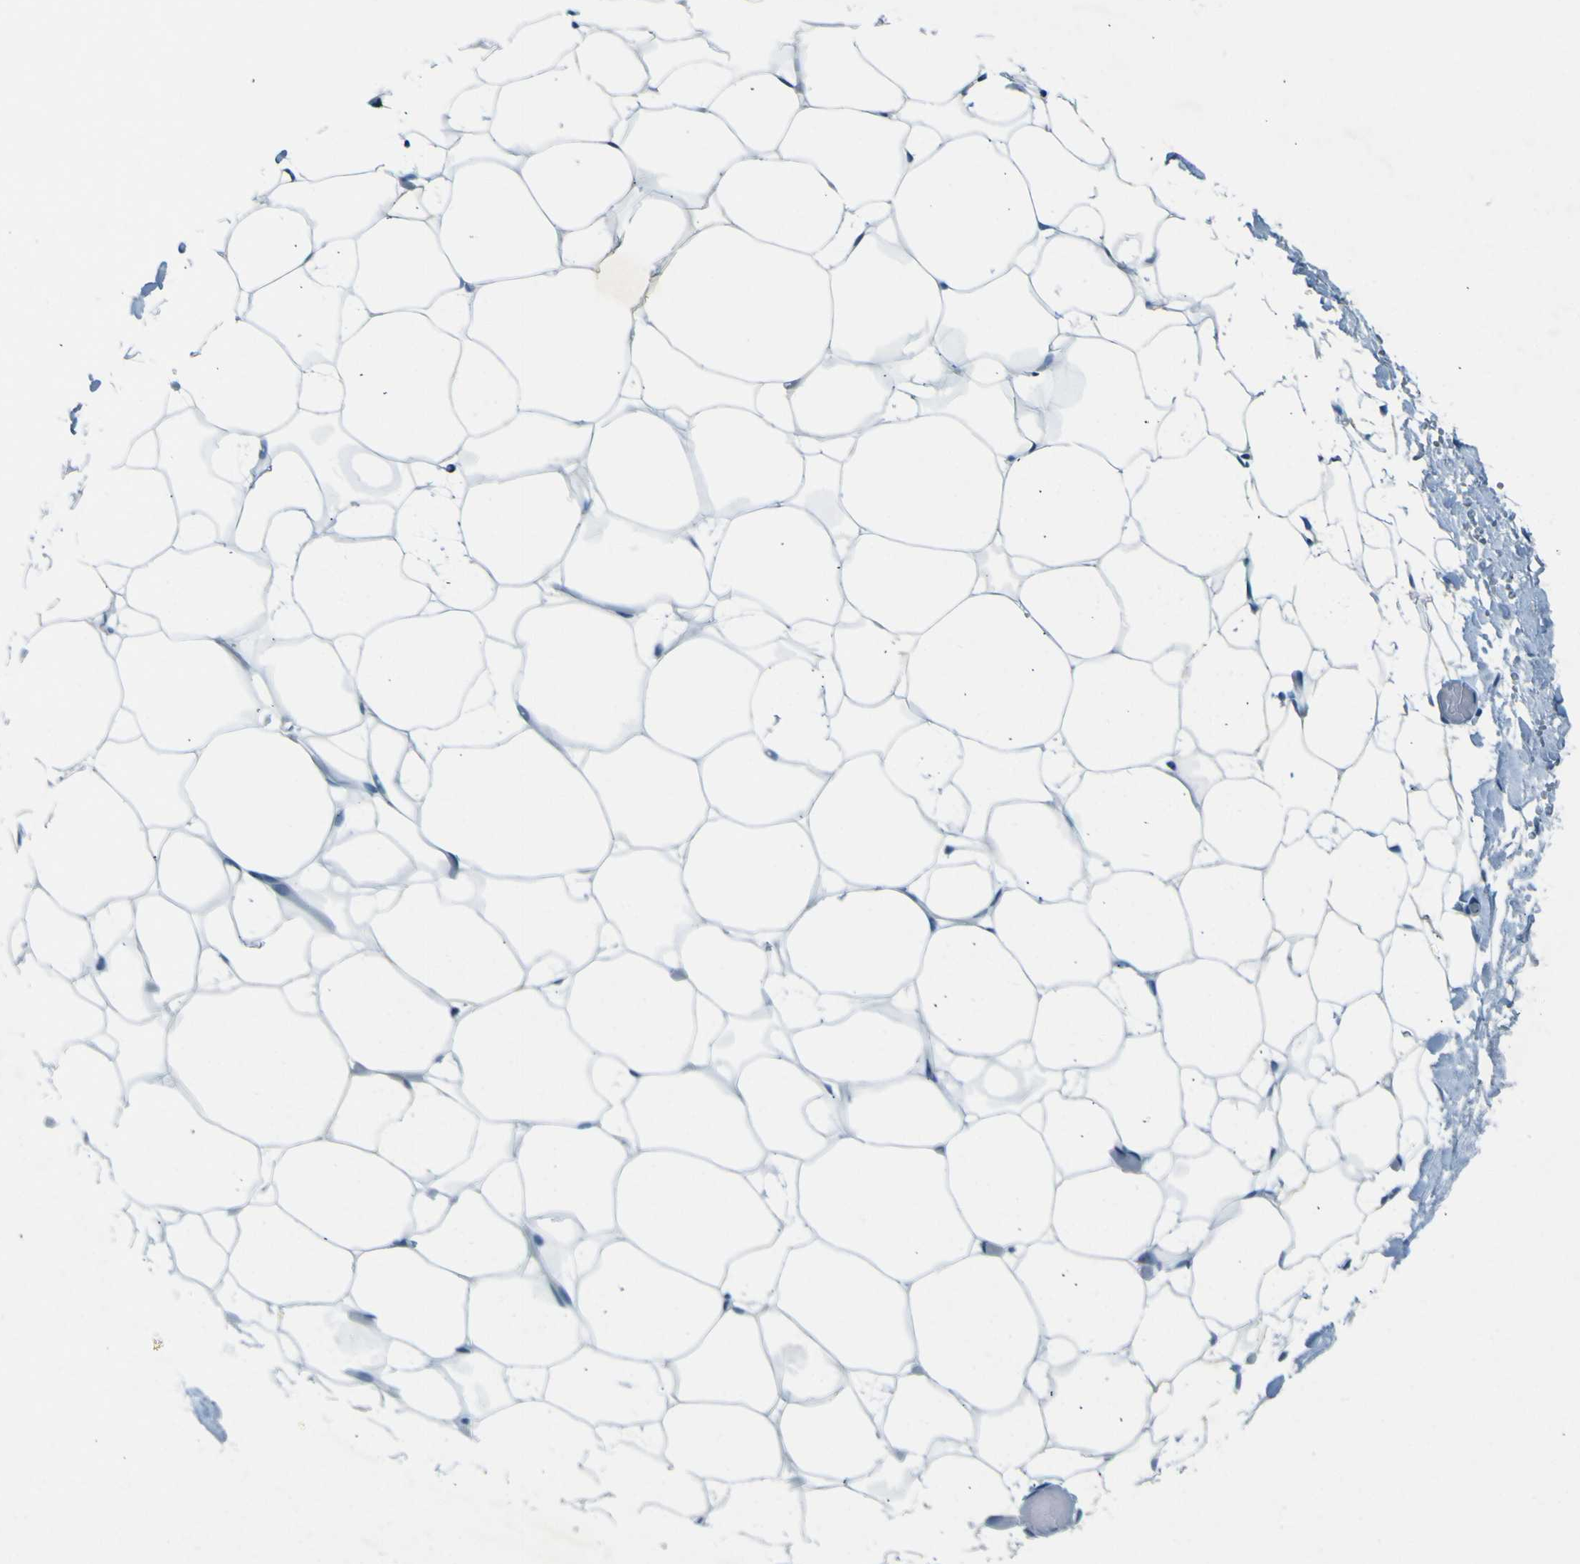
{"staining": {"intensity": "negative", "quantity": "none", "location": "none"}, "tissue": "adipose tissue", "cell_type": "Adipocytes", "image_type": "normal", "snomed": [{"axis": "morphology", "description": "Normal tissue, NOS"}, {"axis": "topography", "description": "Breast"}, {"axis": "topography", "description": "Adipose tissue"}], "caption": "This is a image of immunohistochemistry (IHC) staining of benign adipose tissue, which shows no staining in adipocytes. The staining is performed using DAB (3,3'-diaminobenzidine) brown chromogen with nuclei counter-stained in using hematoxylin.", "gene": "SORCS1", "patient": {"sex": "female", "age": 25}}